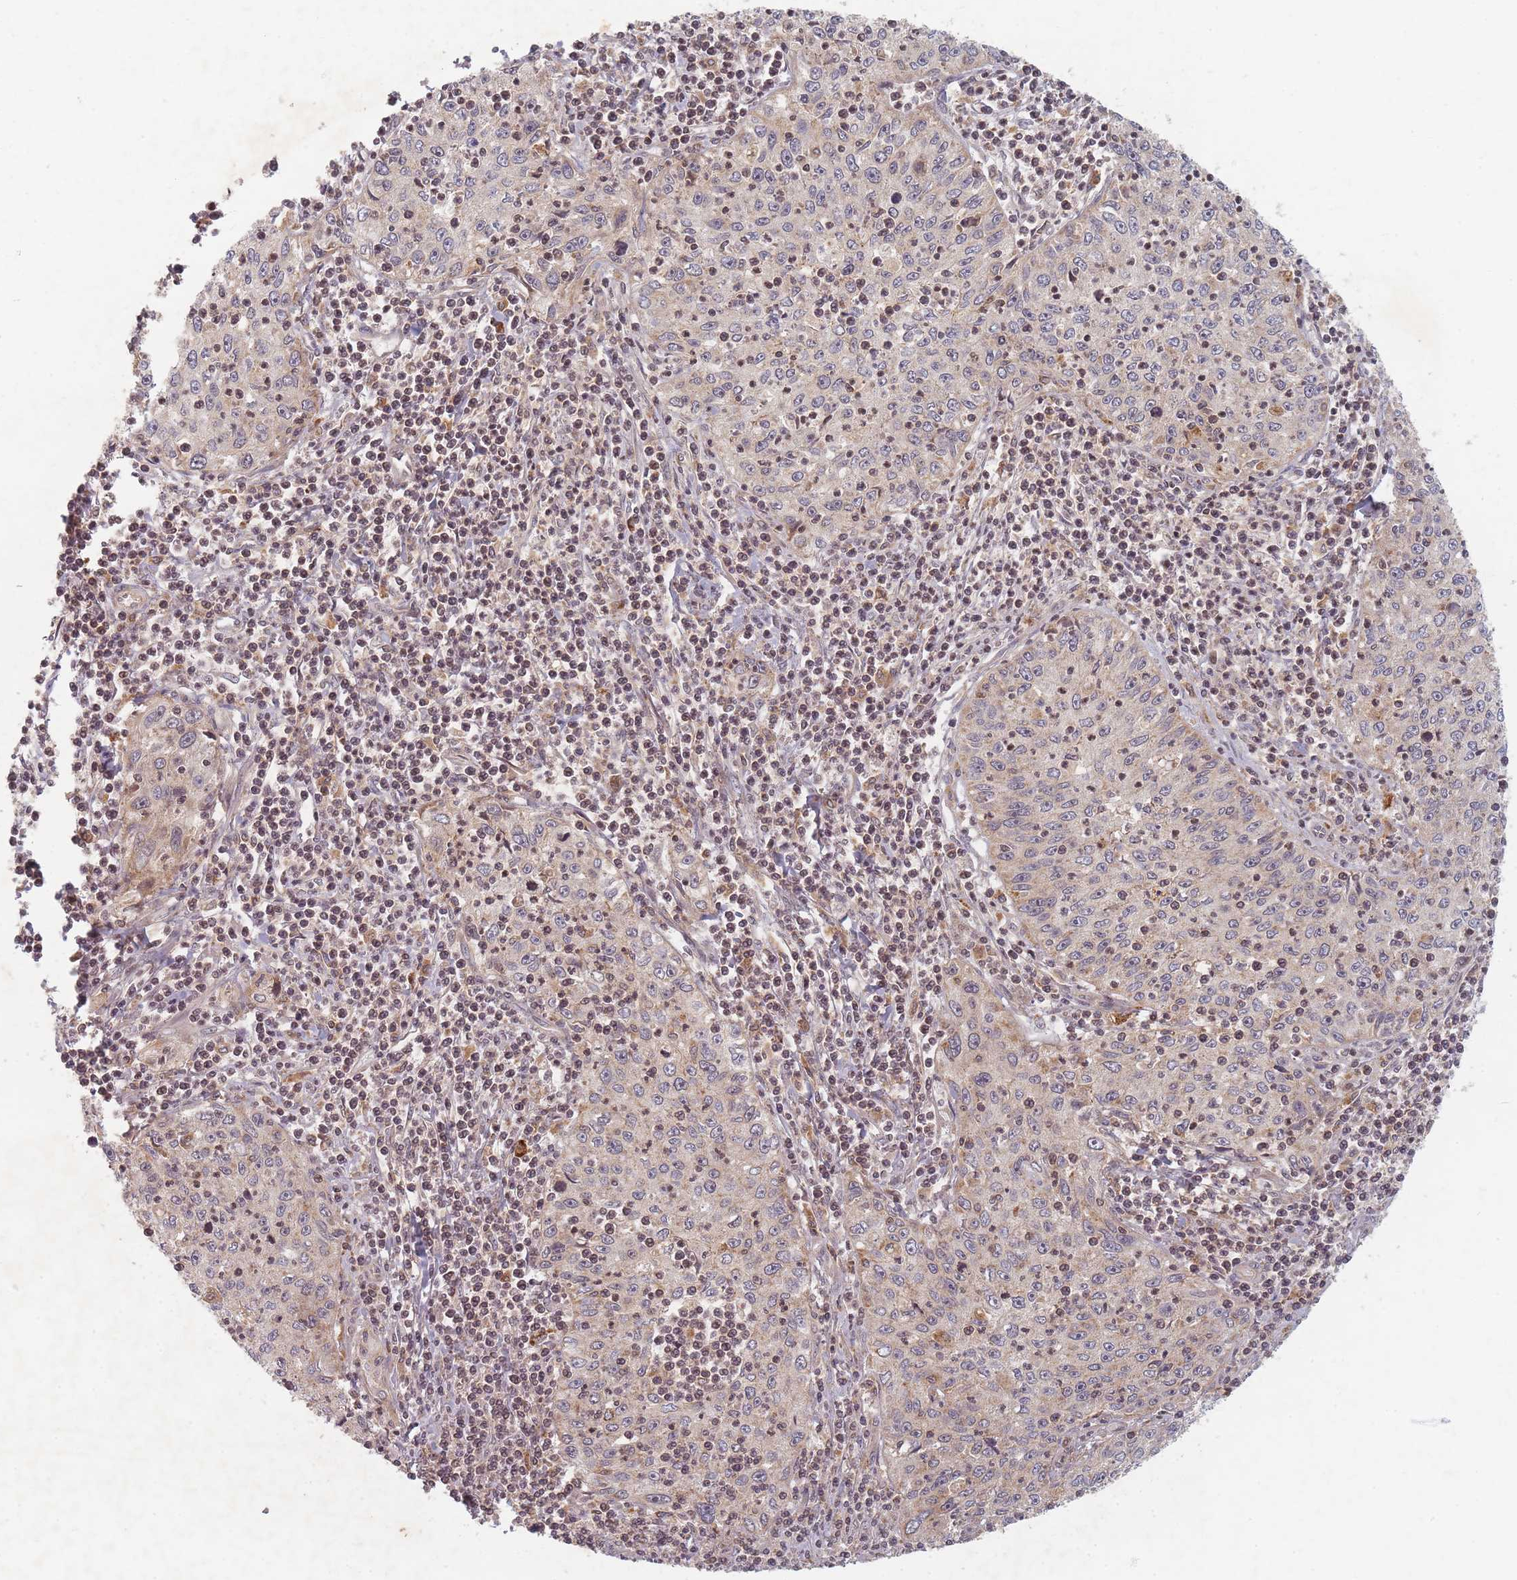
{"staining": {"intensity": "negative", "quantity": "none", "location": "none"}, "tissue": "cervical cancer", "cell_type": "Tumor cells", "image_type": "cancer", "snomed": [{"axis": "morphology", "description": "Squamous cell carcinoma, NOS"}, {"axis": "topography", "description": "Cervix"}], "caption": "A photomicrograph of human squamous cell carcinoma (cervical) is negative for staining in tumor cells.", "gene": "RADX", "patient": {"sex": "female", "age": 30}}